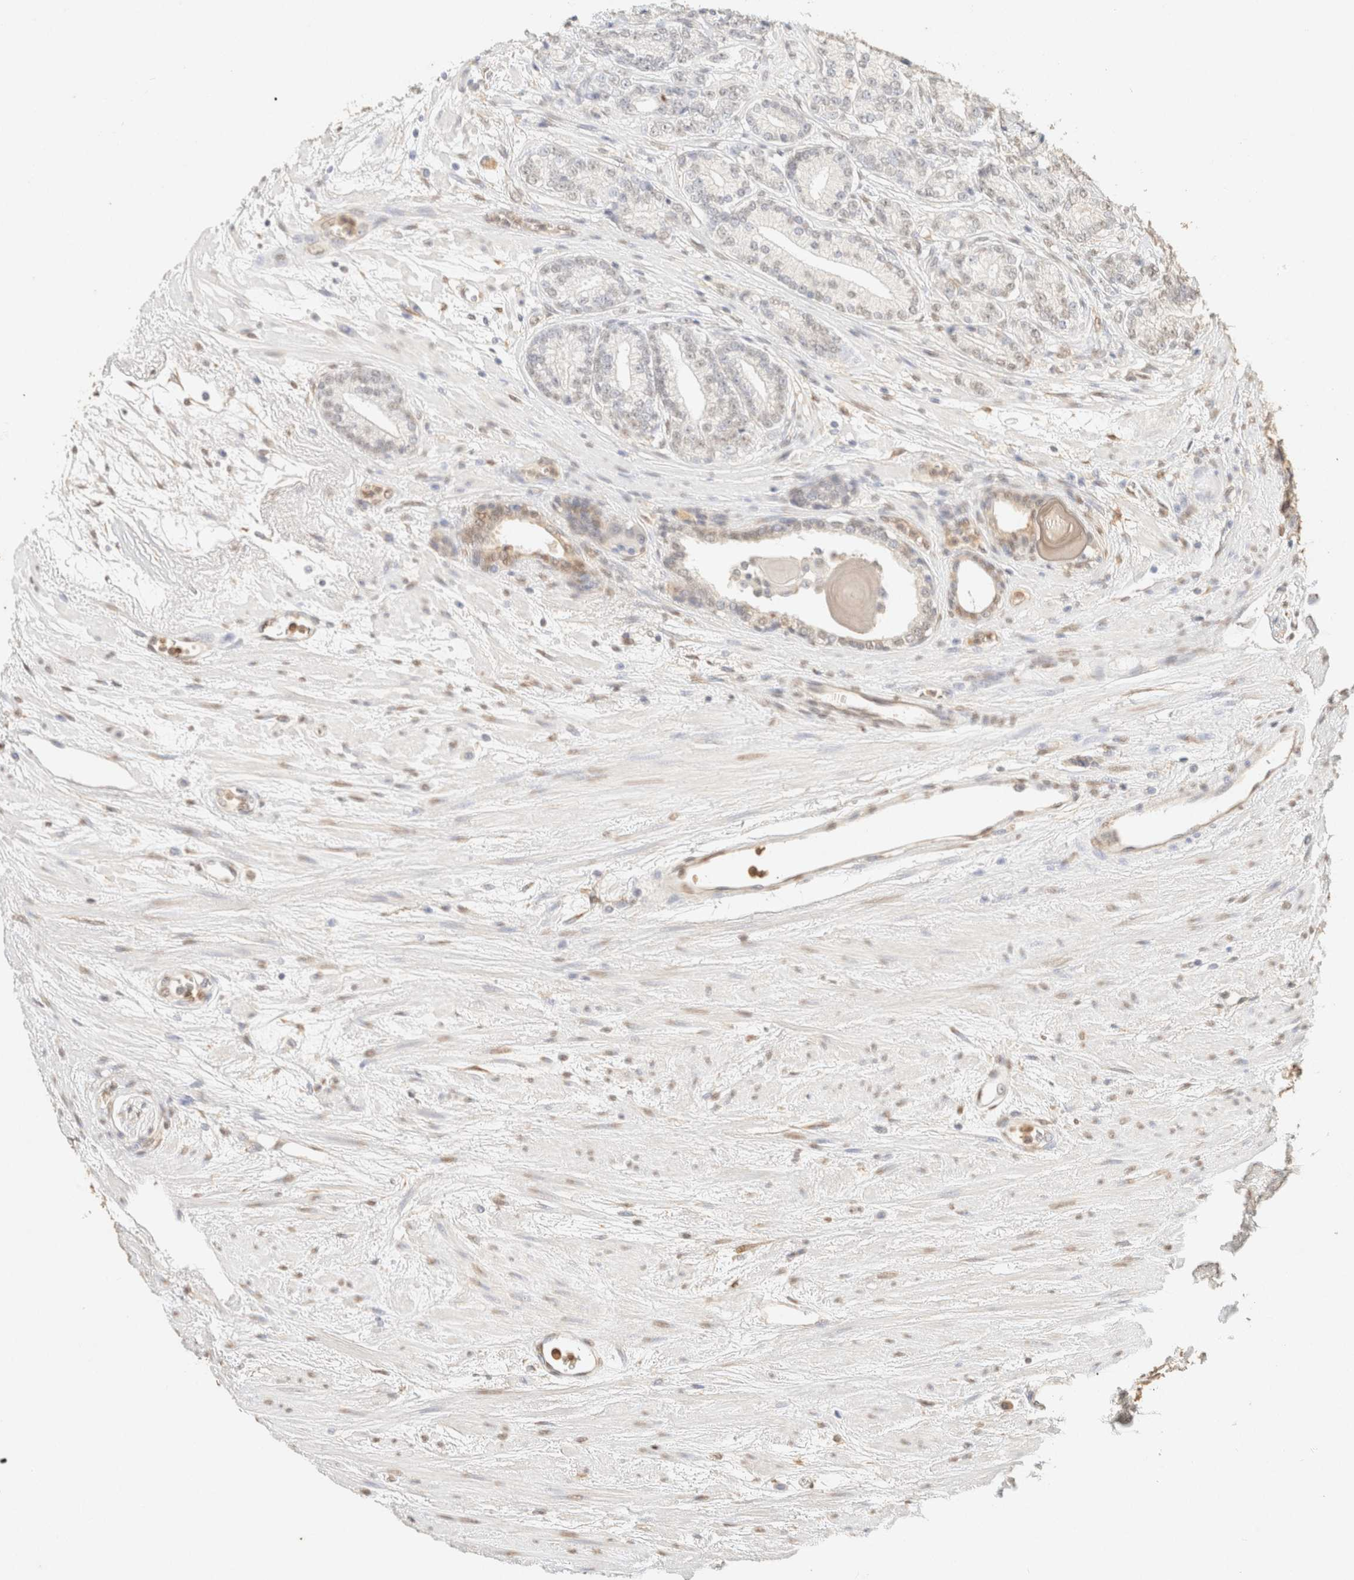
{"staining": {"intensity": "negative", "quantity": "none", "location": "none"}, "tissue": "prostate cancer", "cell_type": "Tumor cells", "image_type": "cancer", "snomed": [{"axis": "morphology", "description": "Adenocarcinoma, High grade"}, {"axis": "topography", "description": "Prostate"}], "caption": "Tumor cells show no significant protein staining in prostate cancer.", "gene": "S100A13", "patient": {"sex": "male", "age": 61}}